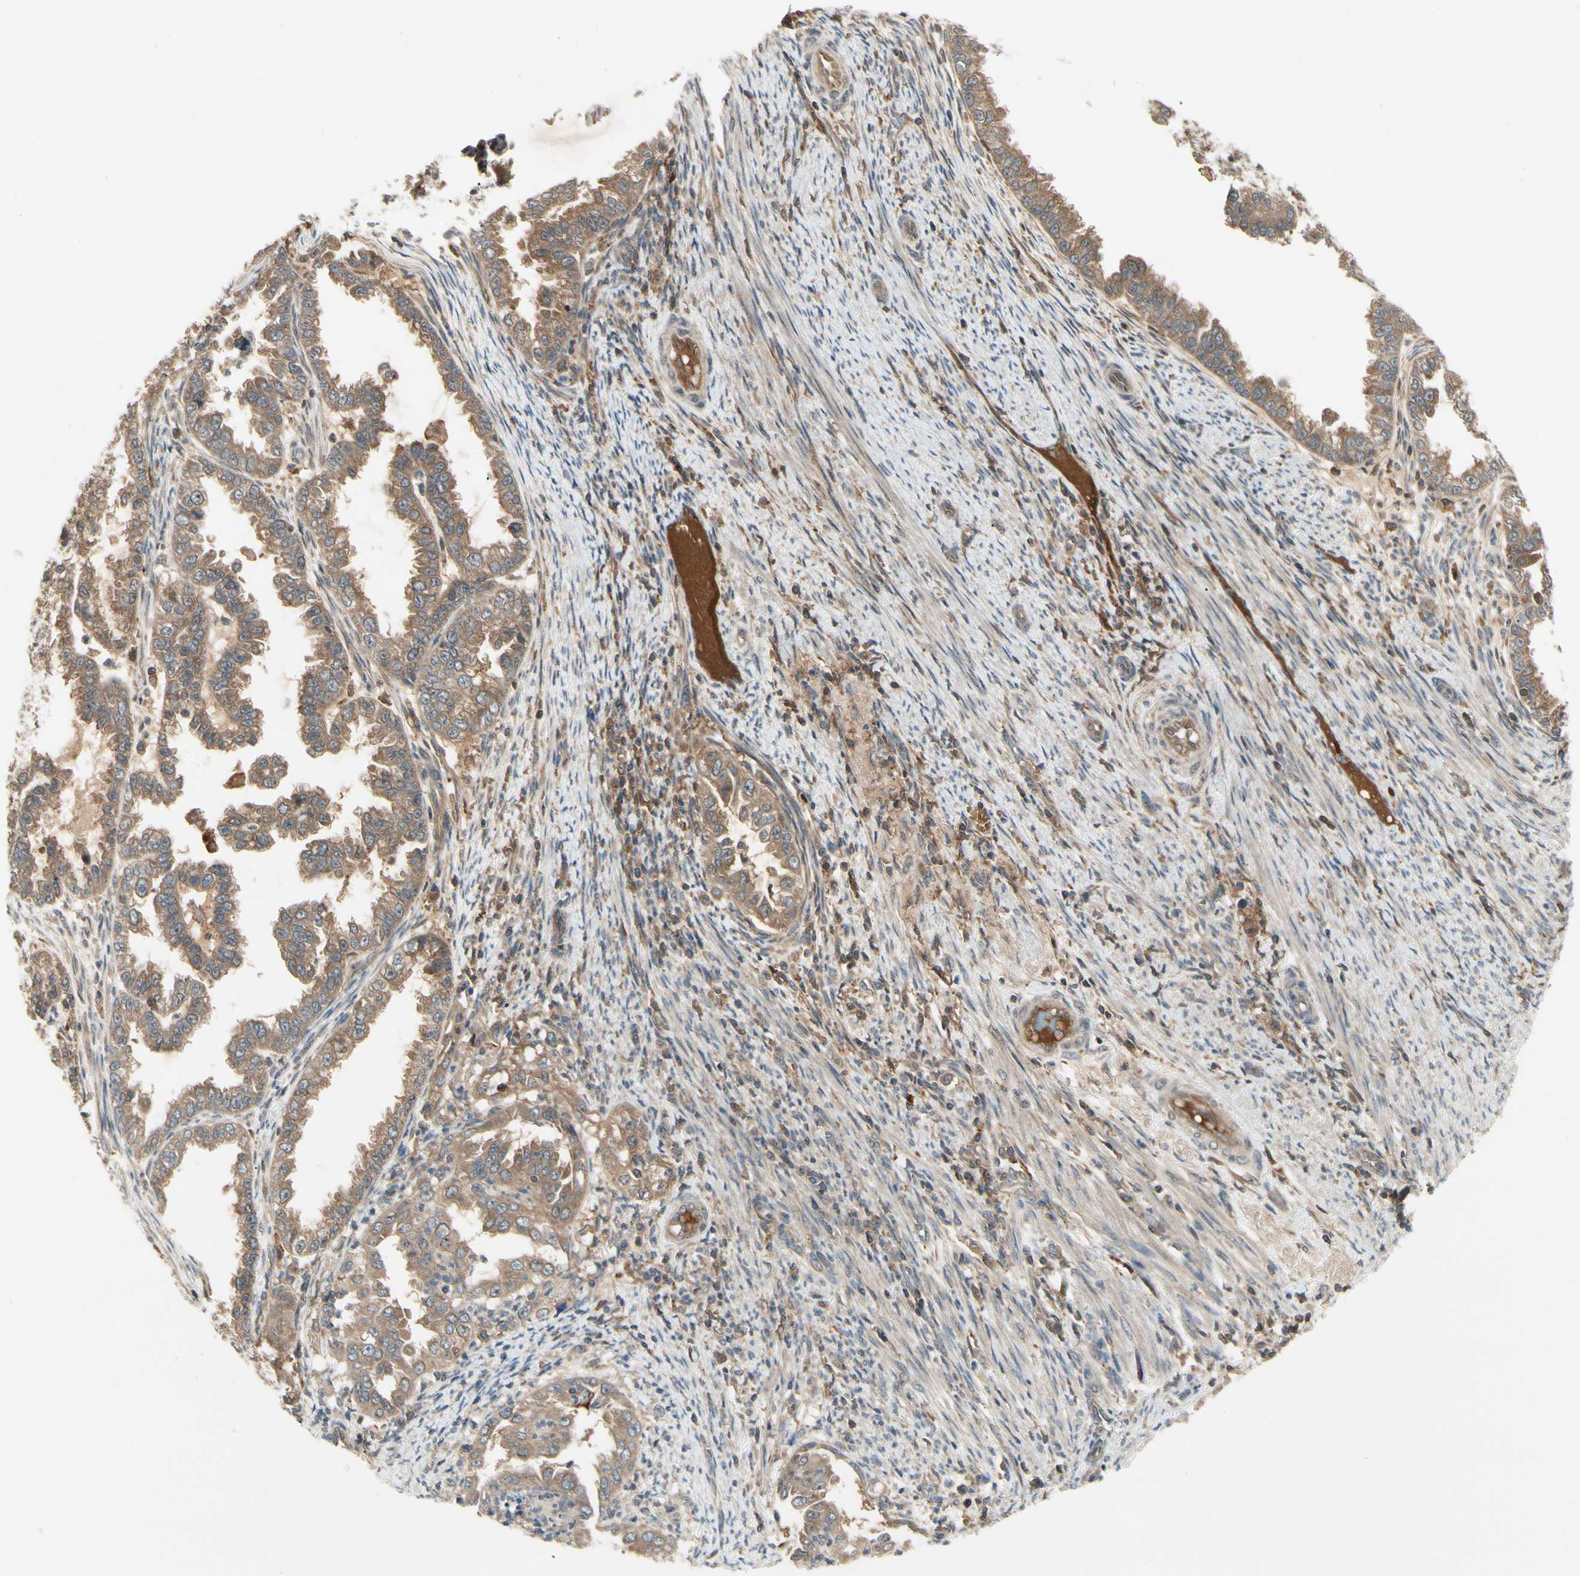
{"staining": {"intensity": "moderate", "quantity": ">75%", "location": "cytoplasmic/membranous"}, "tissue": "endometrial cancer", "cell_type": "Tumor cells", "image_type": "cancer", "snomed": [{"axis": "morphology", "description": "Adenocarcinoma, NOS"}, {"axis": "topography", "description": "Endometrium"}], "caption": "Approximately >75% of tumor cells in human endometrial cancer (adenocarcinoma) exhibit moderate cytoplasmic/membranous protein staining as visualized by brown immunohistochemical staining.", "gene": "RNF14", "patient": {"sex": "female", "age": 85}}